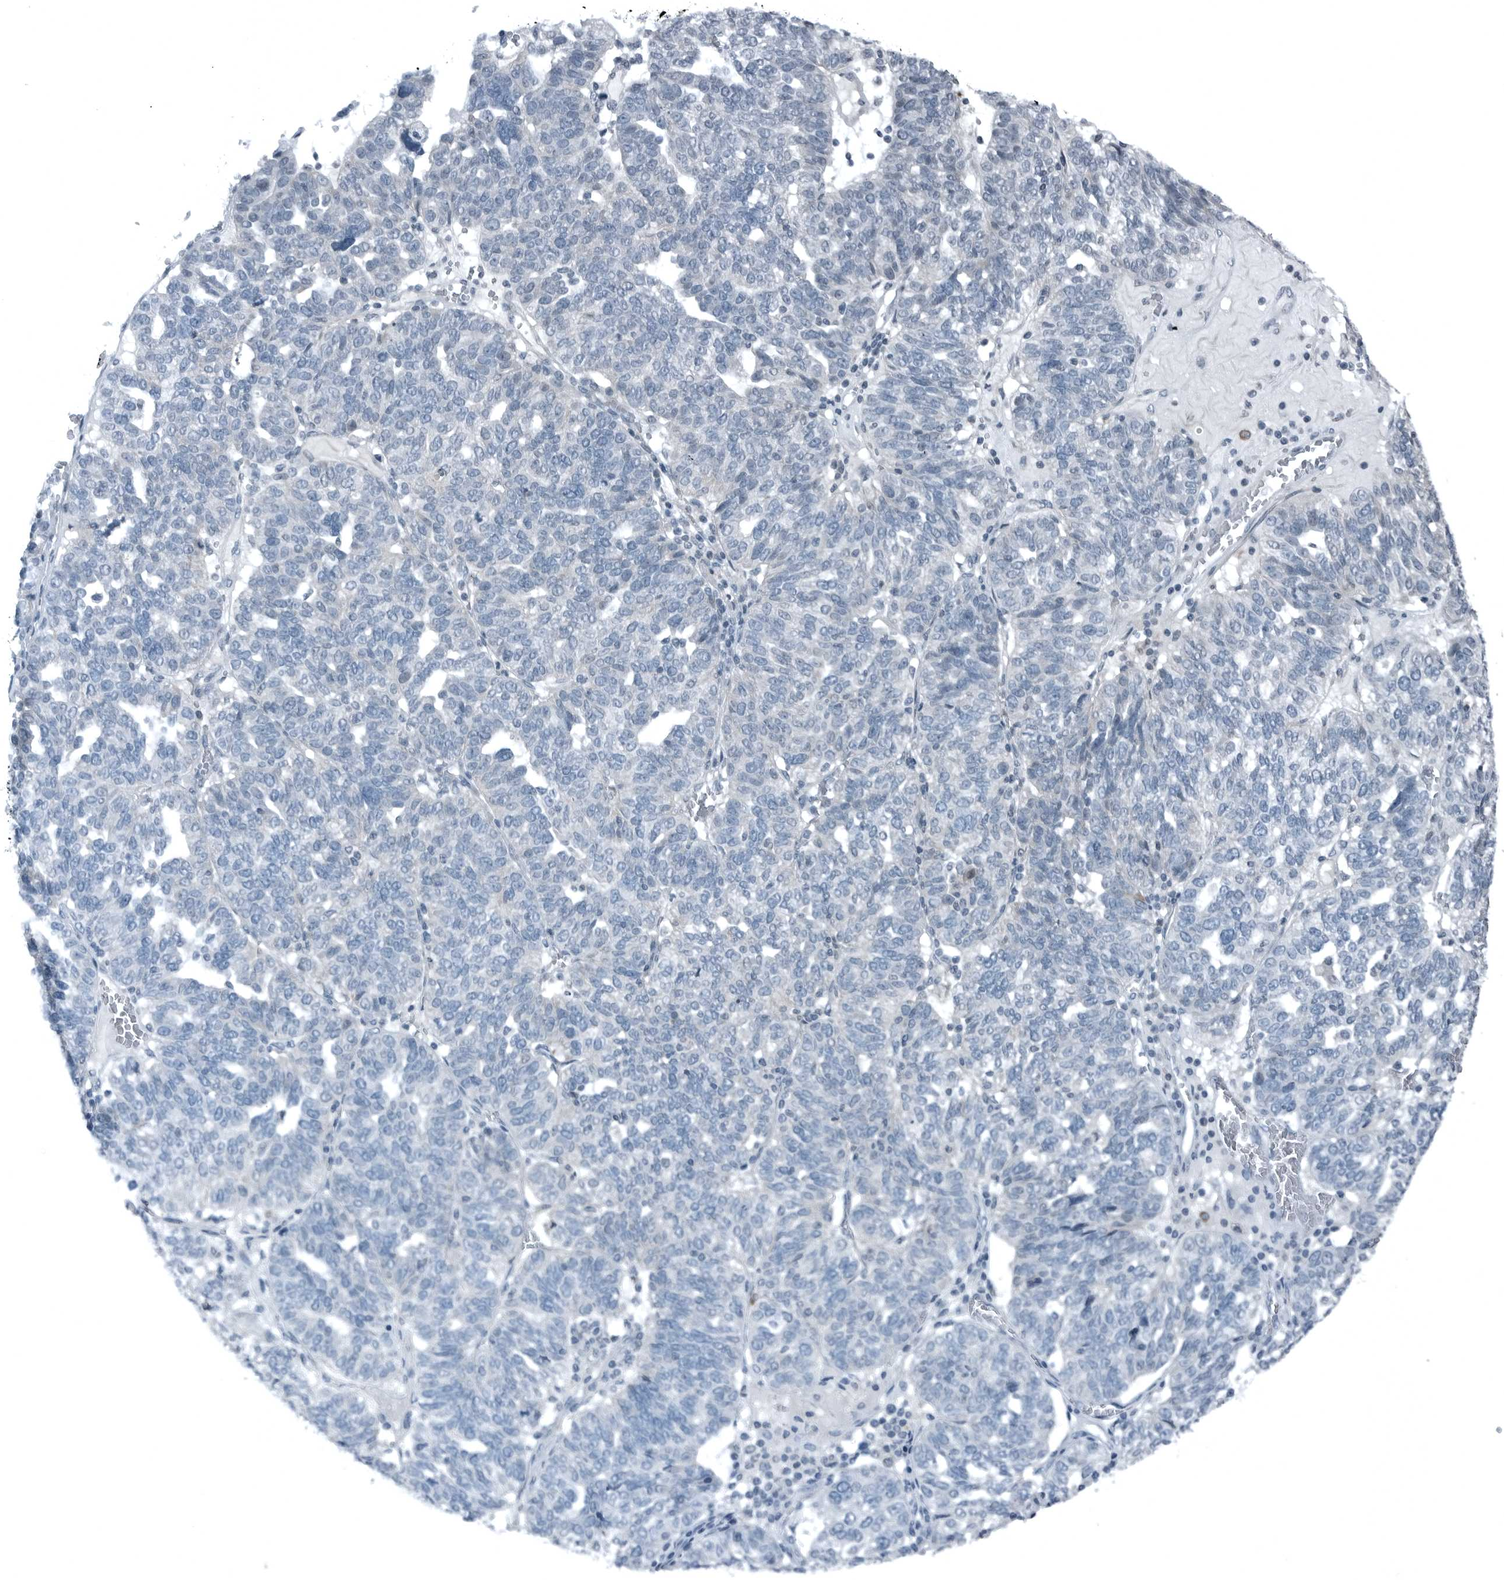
{"staining": {"intensity": "negative", "quantity": "none", "location": "none"}, "tissue": "ovarian cancer", "cell_type": "Tumor cells", "image_type": "cancer", "snomed": [{"axis": "morphology", "description": "Cystadenocarcinoma, serous, NOS"}, {"axis": "topography", "description": "Ovary"}], "caption": "Immunohistochemistry of human serous cystadenocarcinoma (ovarian) exhibits no positivity in tumor cells.", "gene": "GAK", "patient": {"sex": "female", "age": 59}}